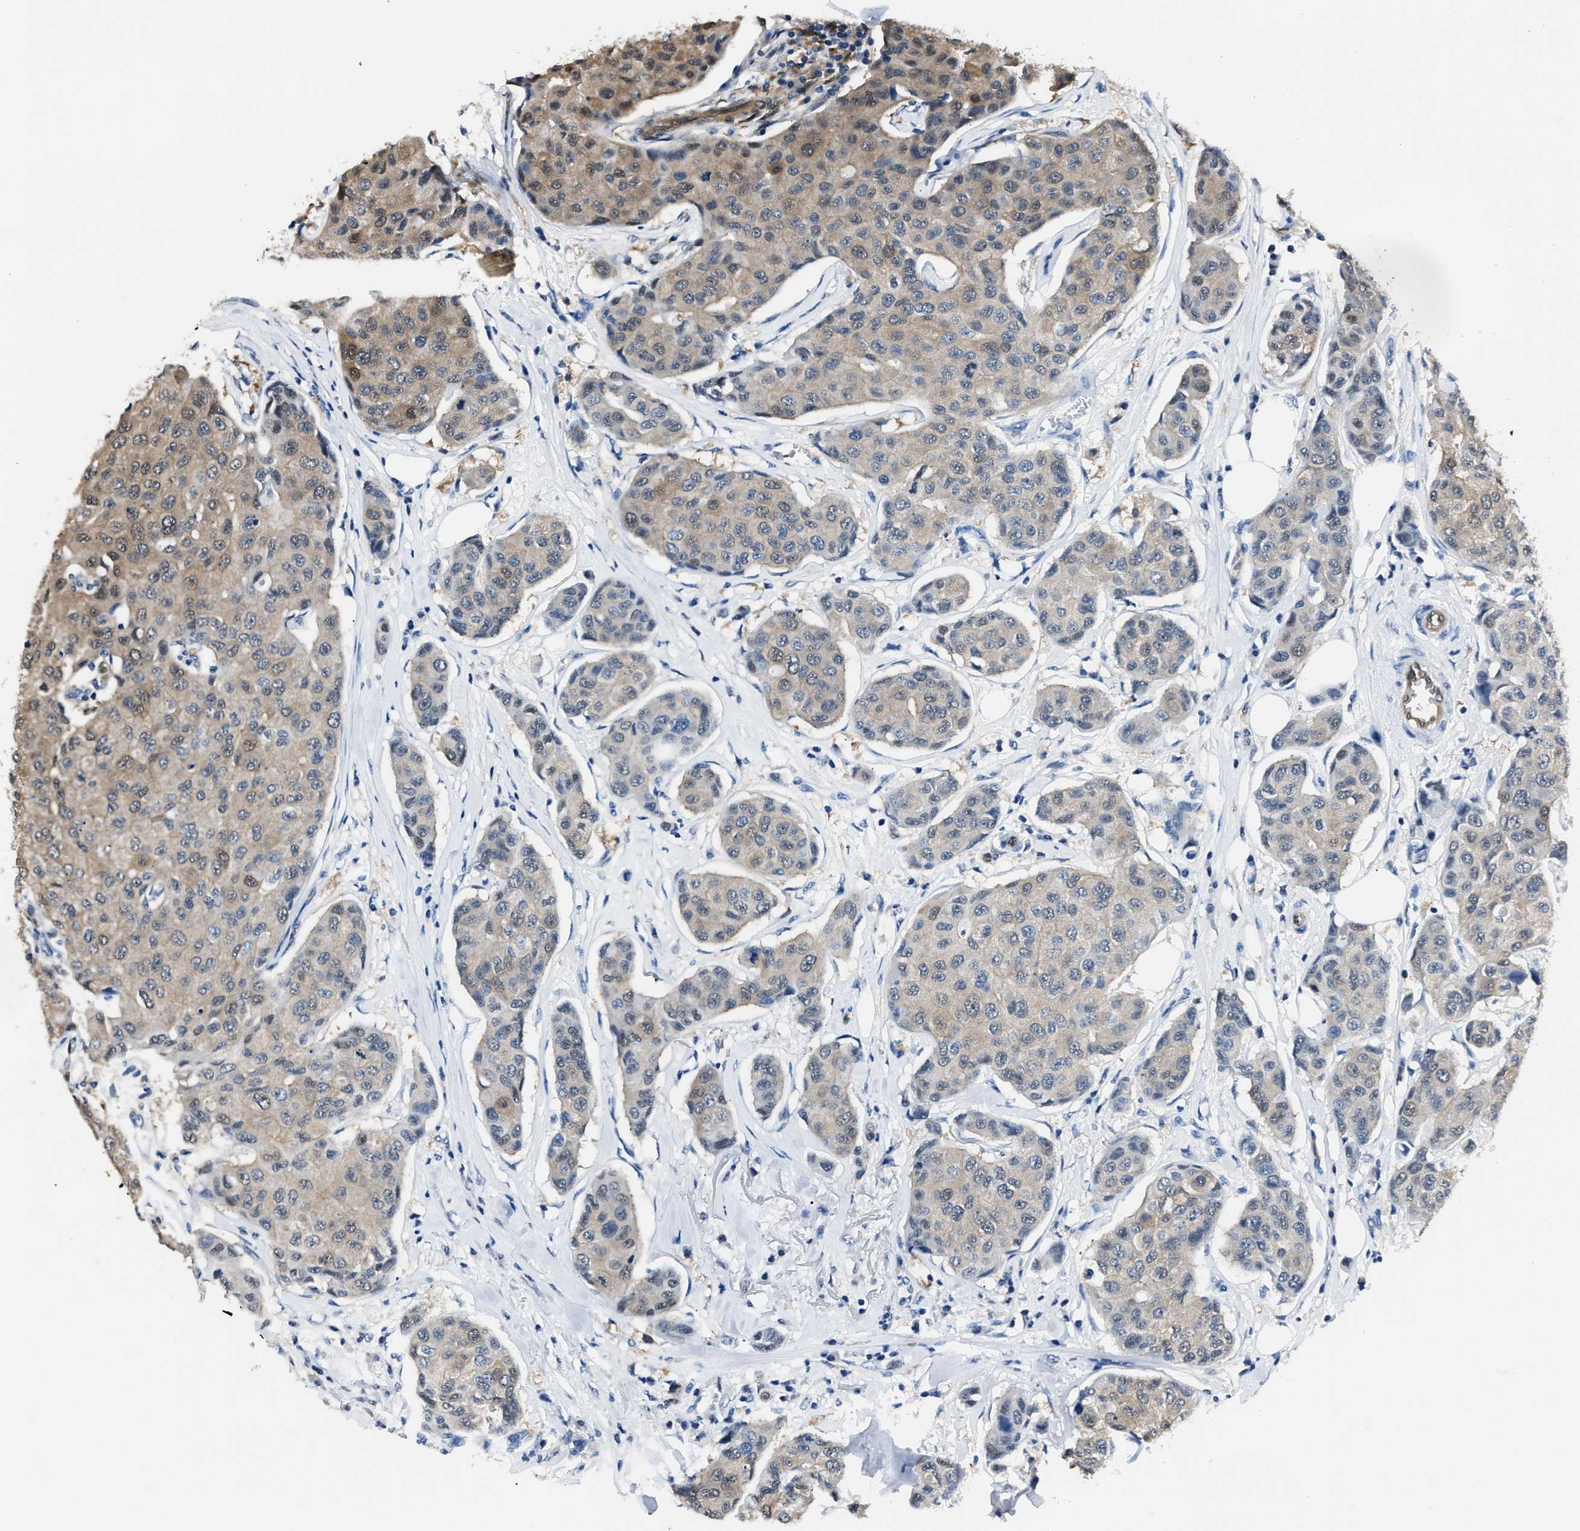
{"staining": {"intensity": "weak", "quantity": "<25%", "location": "cytoplasmic/membranous"}, "tissue": "breast cancer", "cell_type": "Tumor cells", "image_type": "cancer", "snomed": [{"axis": "morphology", "description": "Duct carcinoma"}, {"axis": "topography", "description": "Breast"}], "caption": "An image of human breast intraductal carcinoma is negative for staining in tumor cells.", "gene": "PPA1", "patient": {"sex": "female", "age": 80}}